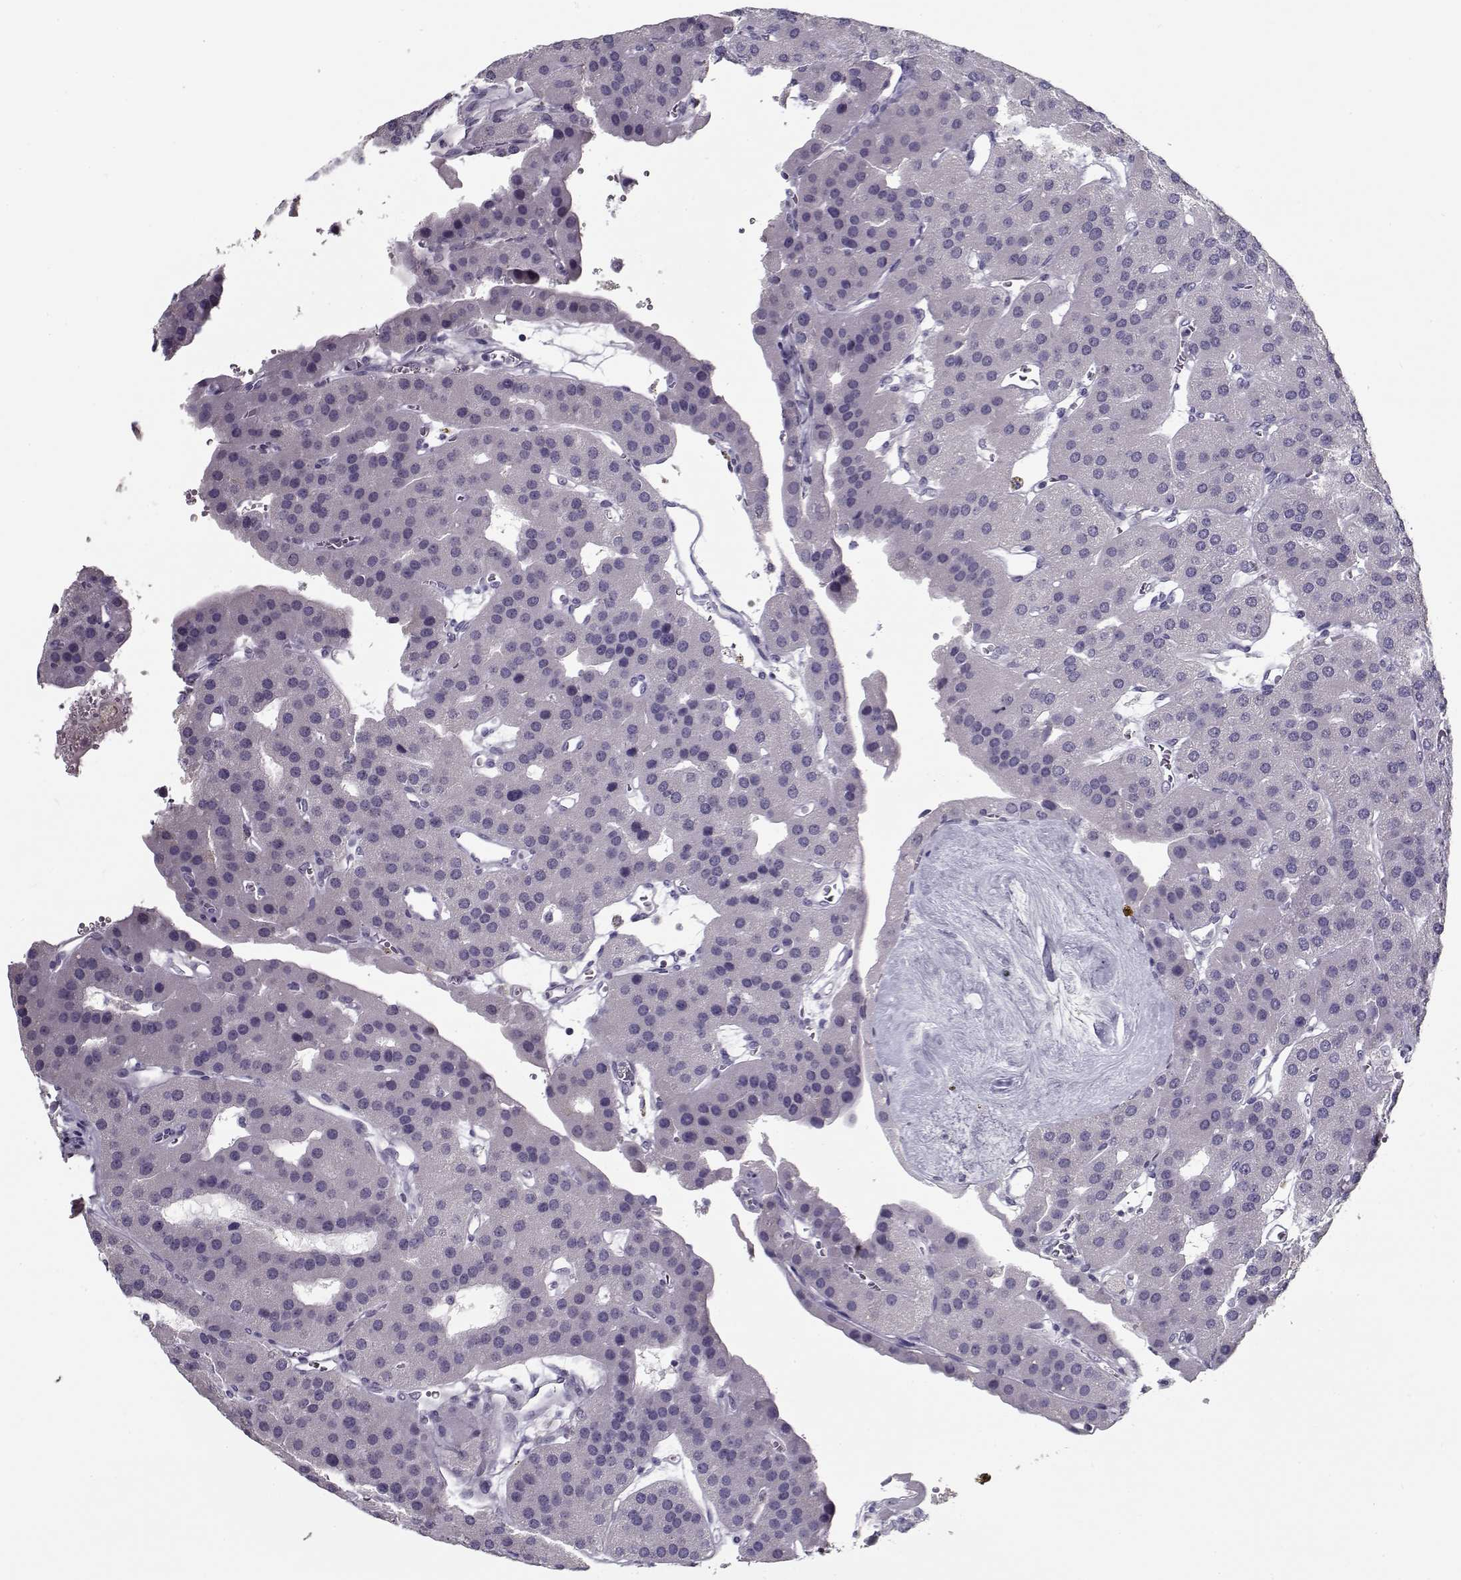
{"staining": {"intensity": "negative", "quantity": "none", "location": "none"}, "tissue": "parathyroid gland", "cell_type": "Glandular cells", "image_type": "normal", "snomed": [{"axis": "morphology", "description": "Normal tissue, NOS"}, {"axis": "morphology", "description": "Adenoma, NOS"}, {"axis": "topography", "description": "Parathyroid gland"}], "caption": "IHC of unremarkable human parathyroid gland shows no staining in glandular cells.", "gene": "RNF32", "patient": {"sex": "female", "age": 86}}